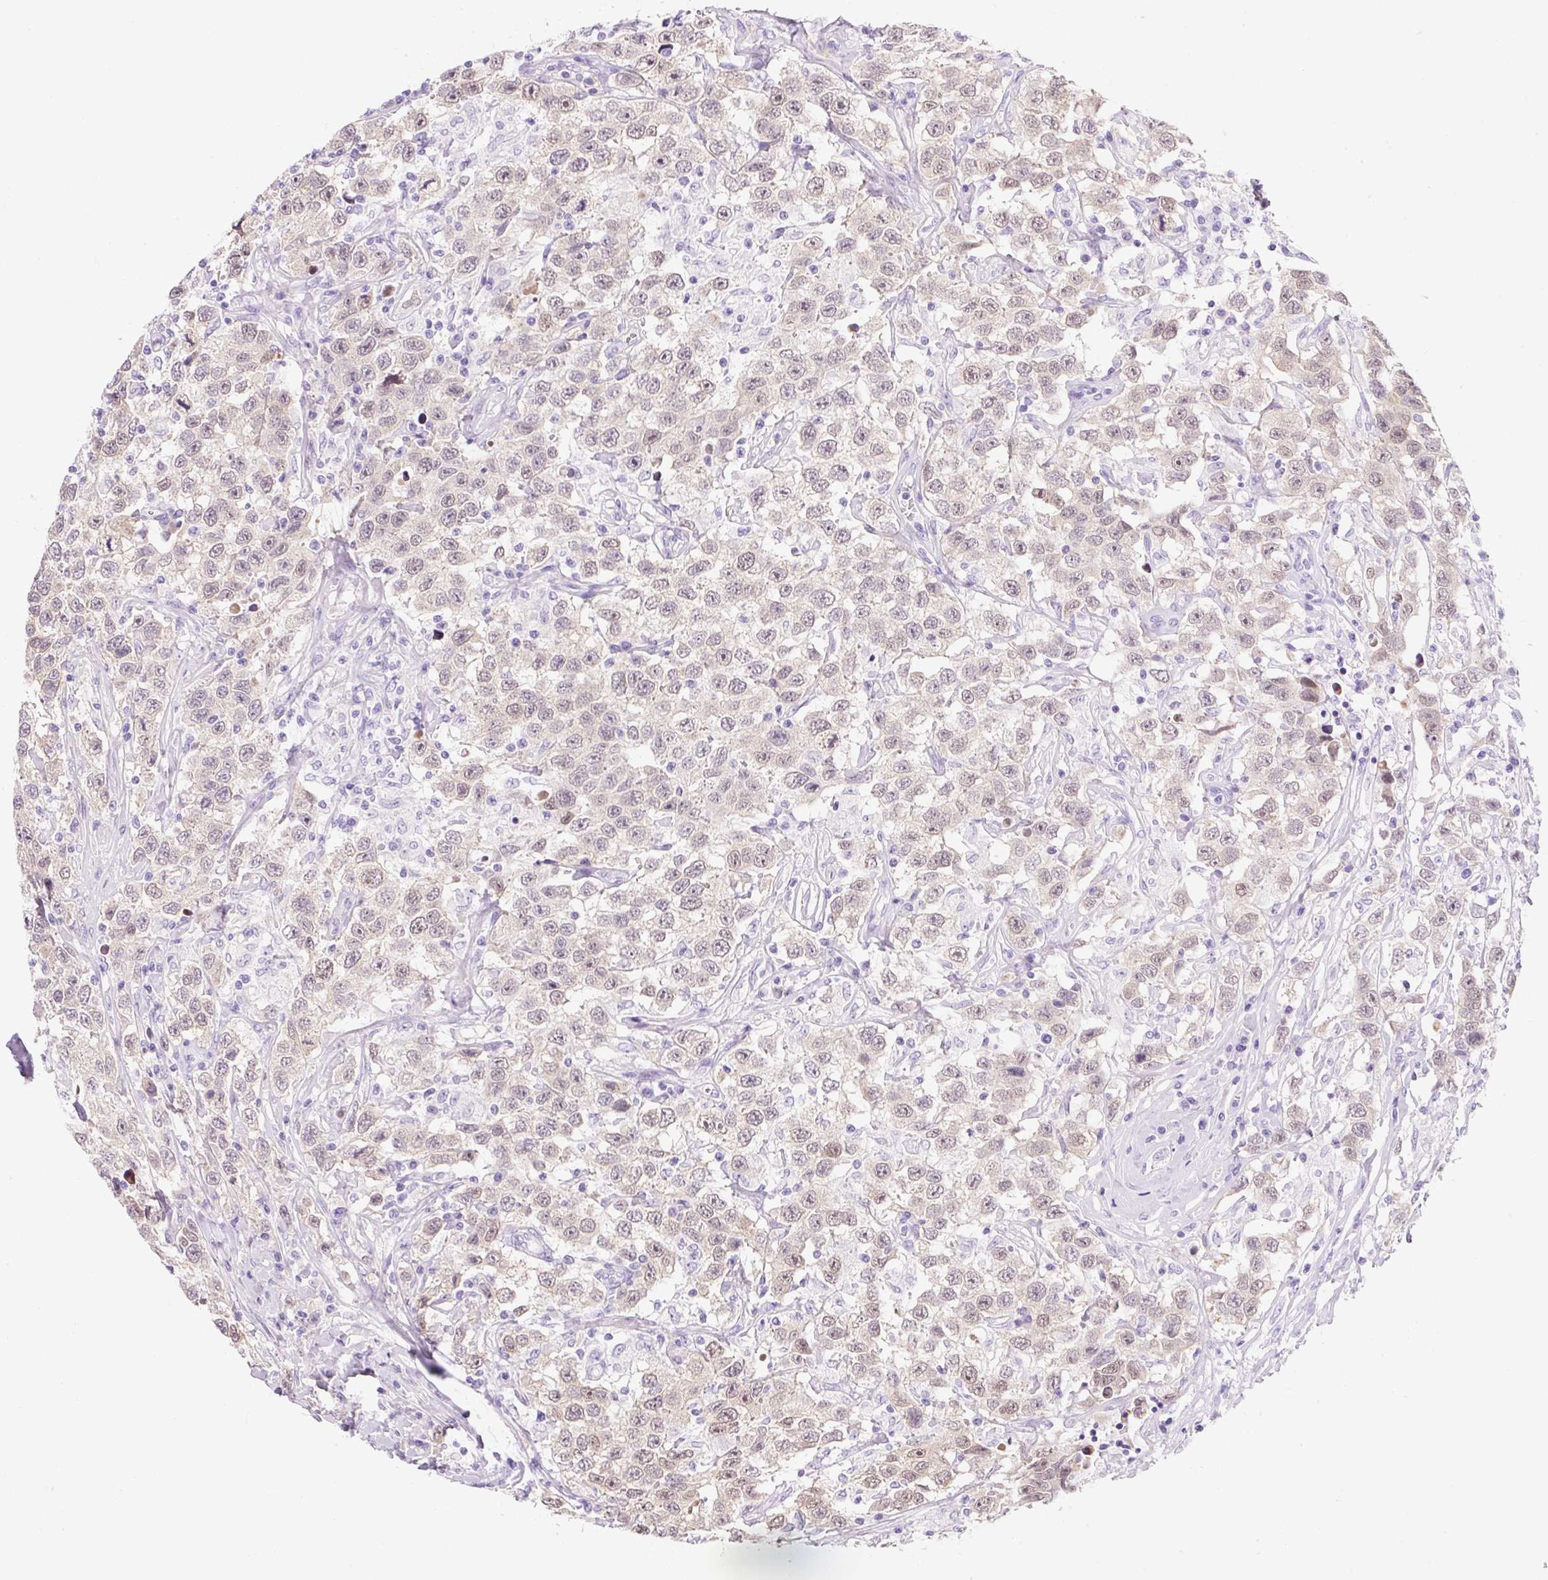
{"staining": {"intensity": "weak", "quantity": "25%-75%", "location": "nuclear"}, "tissue": "testis cancer", "cell_type": "Tumor cells", "image_type": "cancer", "snomed": [{"axis": "morphology", "description": "Seminoma, NOS"}, {"axis": "topography", "description": "Testis"}], "caption": "The micrograph reveals a brown stain indicating the presence of a protein in the nuclear of tumor cells in testis seminoma.", "gene": "ZNF121", "patient": {"sex": "male", "age": 41}}